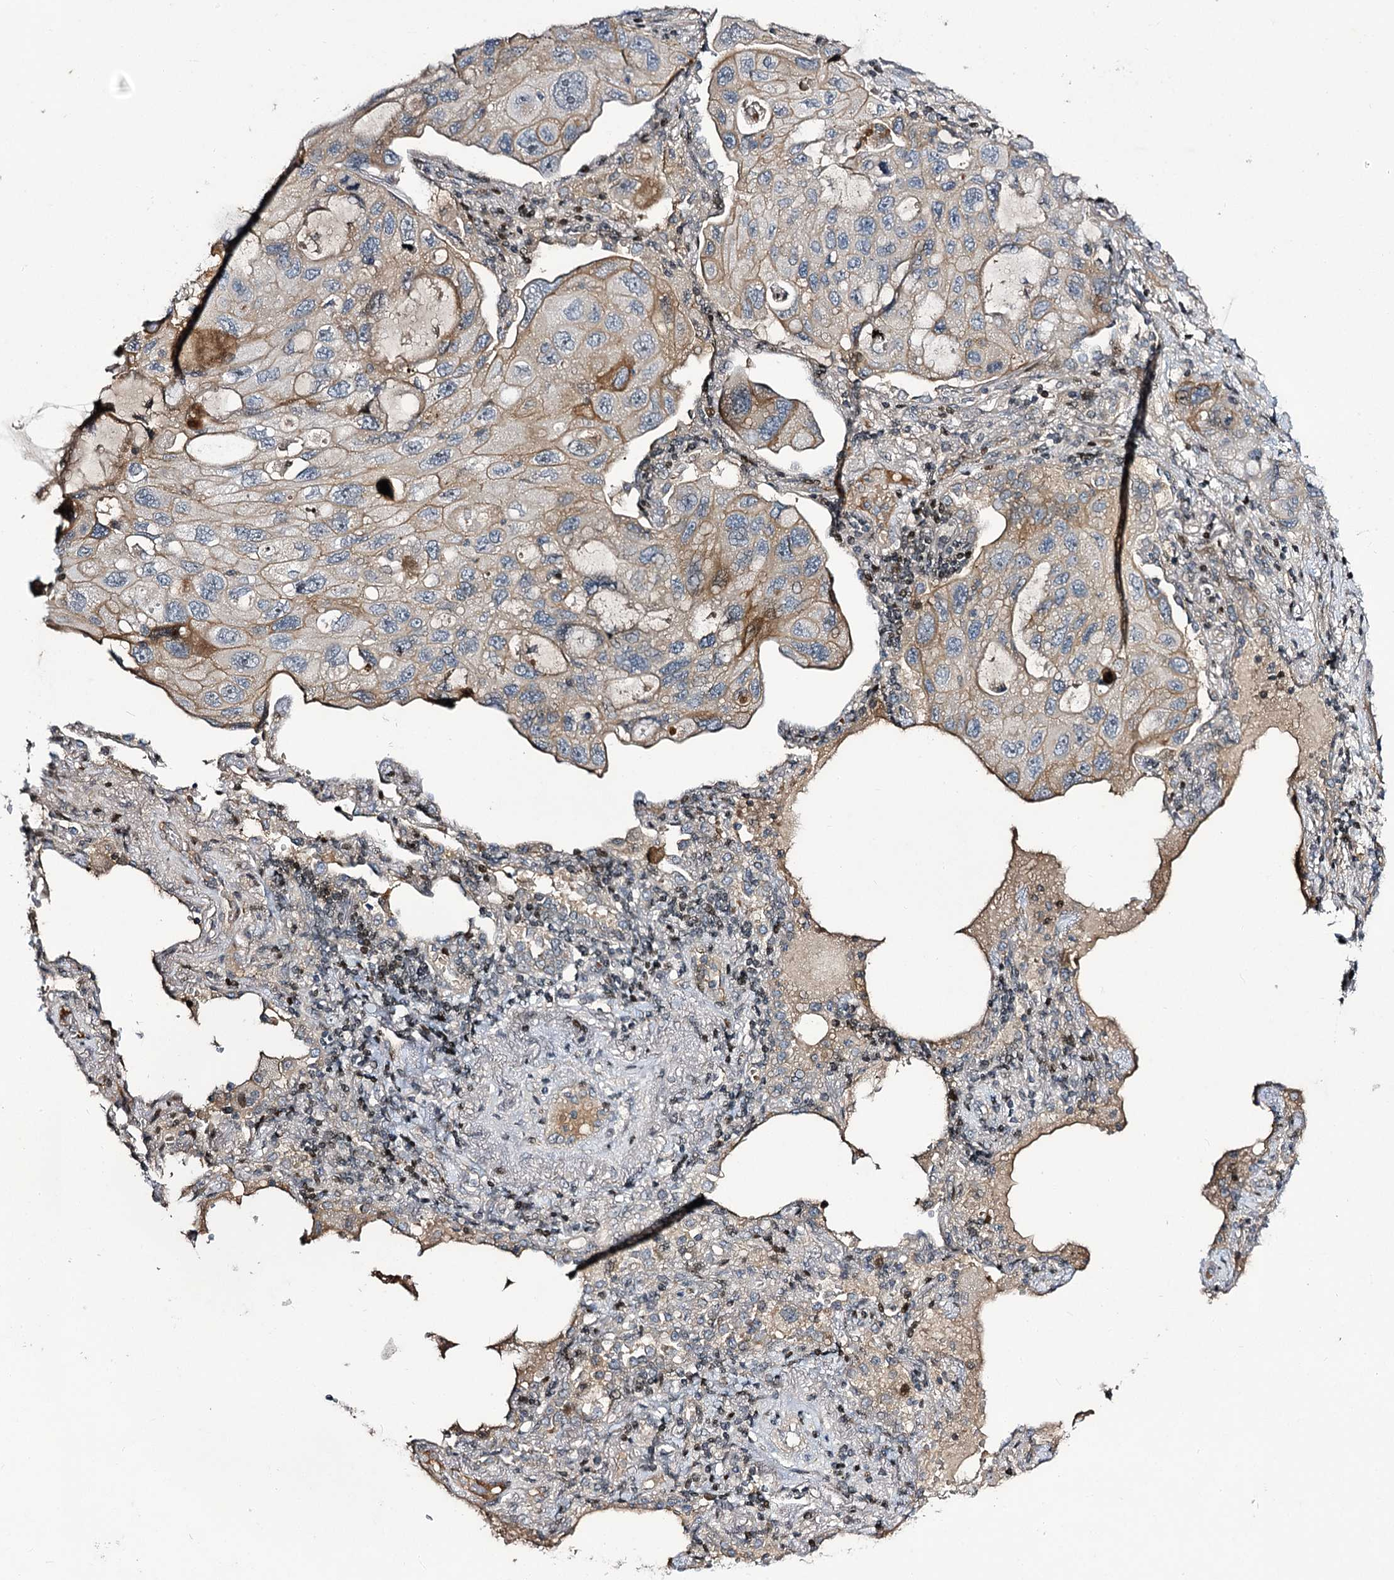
{"staining": {"intensity": "moderate", "quantity": "<25%", "location": "cytoplasmic/membranous"}, "tissue": "lung cancer", "cell_type": "Tumor cells", "image_type": "cancer", "snomed": [{"axis": "morphology", "description": "Squamous cell carcinoma, NOS"}, {"axis": "topography", "description": "Lung"}], "caption": "About <25% of tumor cells in human lung cancer (squamous cell carcinoma) display moderate cytoplasmic/membranous protein expression as visualized by brown immunohistochemical staining.", "gene": "ITFG2", "patient": {"sex": "female", "age": 73}}